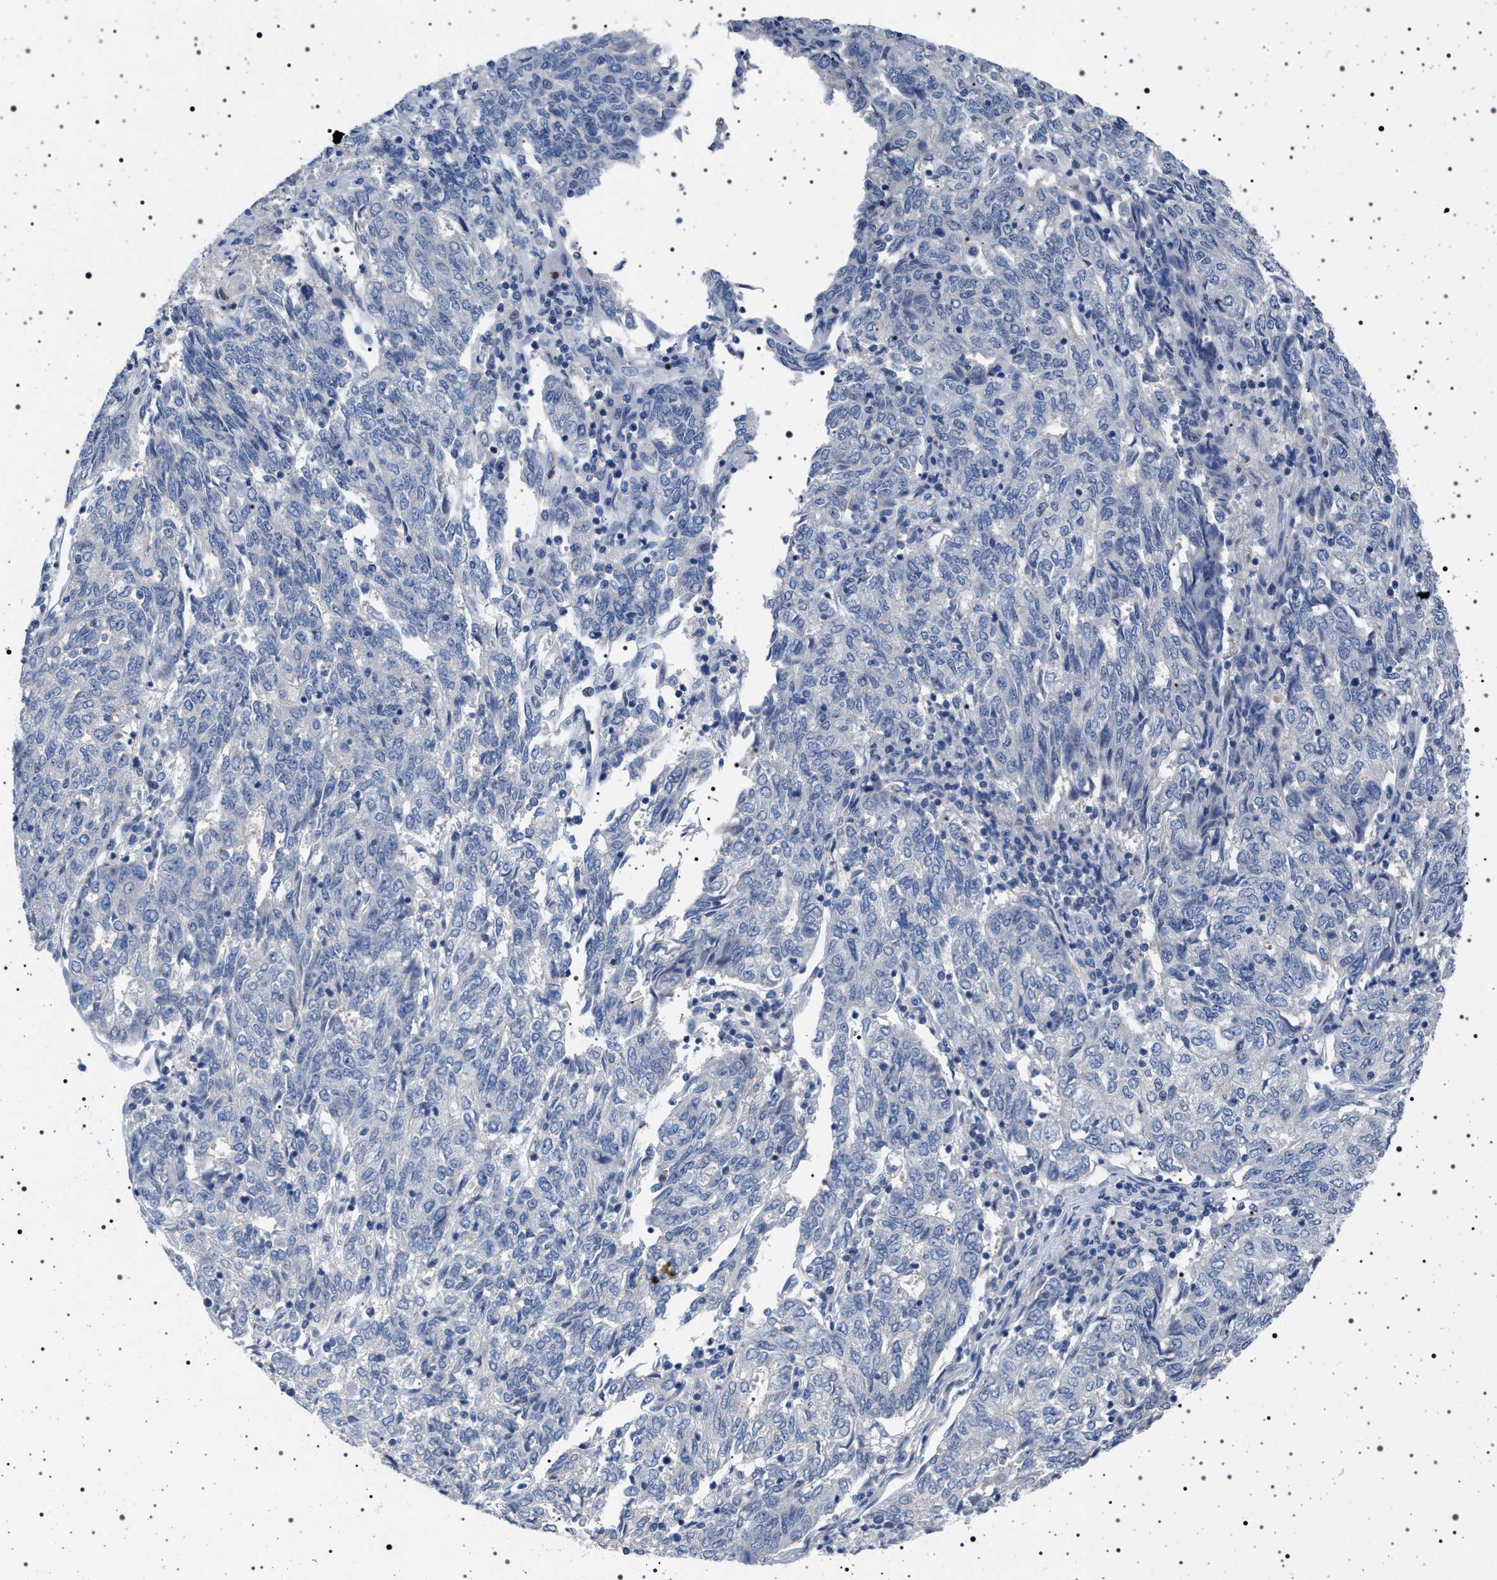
{"staining": {"intensity": "negative", "quantity": "none", "location": "none"}, "tissue": "endometrial cancer", "cell_type": "Tumor cells", "image_type": "cancer", "snomed": [{"axis": "morphology", "description": "Adenocarcinoma, NOS"}, {"axis": "topography", "description": "Endometrium"}], "caption": "Protein analysis of endometrial adenocarcinoma displays no significant staining in tumor cells. (Immunohistochemistry (ihc), brightfield microscopy, high magnification).", "gene": "NAT9", "patient": {"sex": "female", "age": 80}}